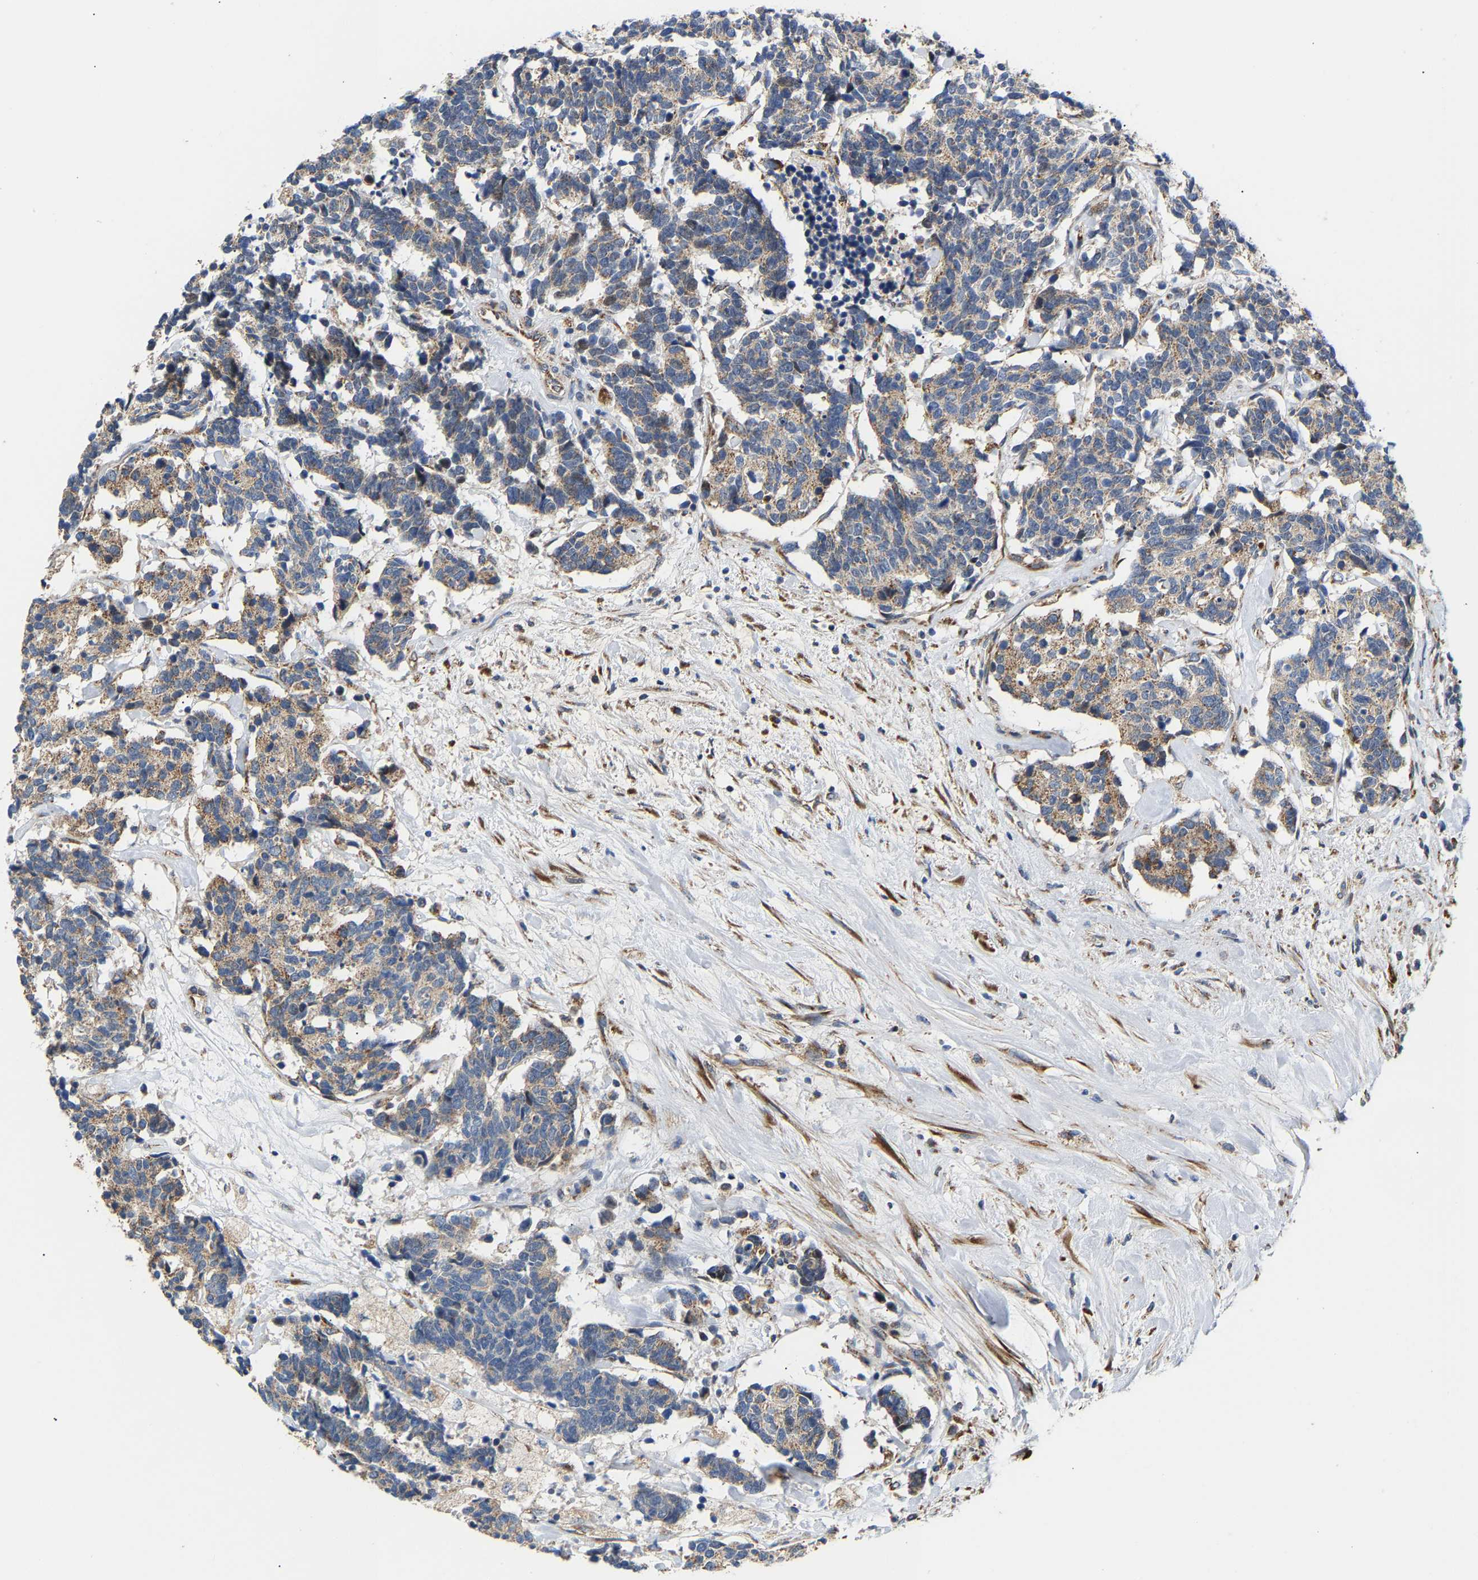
{"staining": {"intensity": "moderate", "quantity": "<25%", "location": "cytoplasmic/membranous"}, "tissue": "carcinoid", "cell_type": "Tumor cells", "image_type": "cancer", "snomed": [{"axis": "morphology", "description": "Carcinoma, NOS"}, {"axis": "morphology", "description": "Carcinoid, malignant, NOS"}, {"axis": "topography", "description": "Urinary bladder"}], "caption": "Carcinoma stained with immunohistochemistry (IHC) shows moderate cytoplasmic/membranous expression in about <25% of tumor cells.", "gene": "TMEM168", "patient": {"sex": "male", "age": 57}}